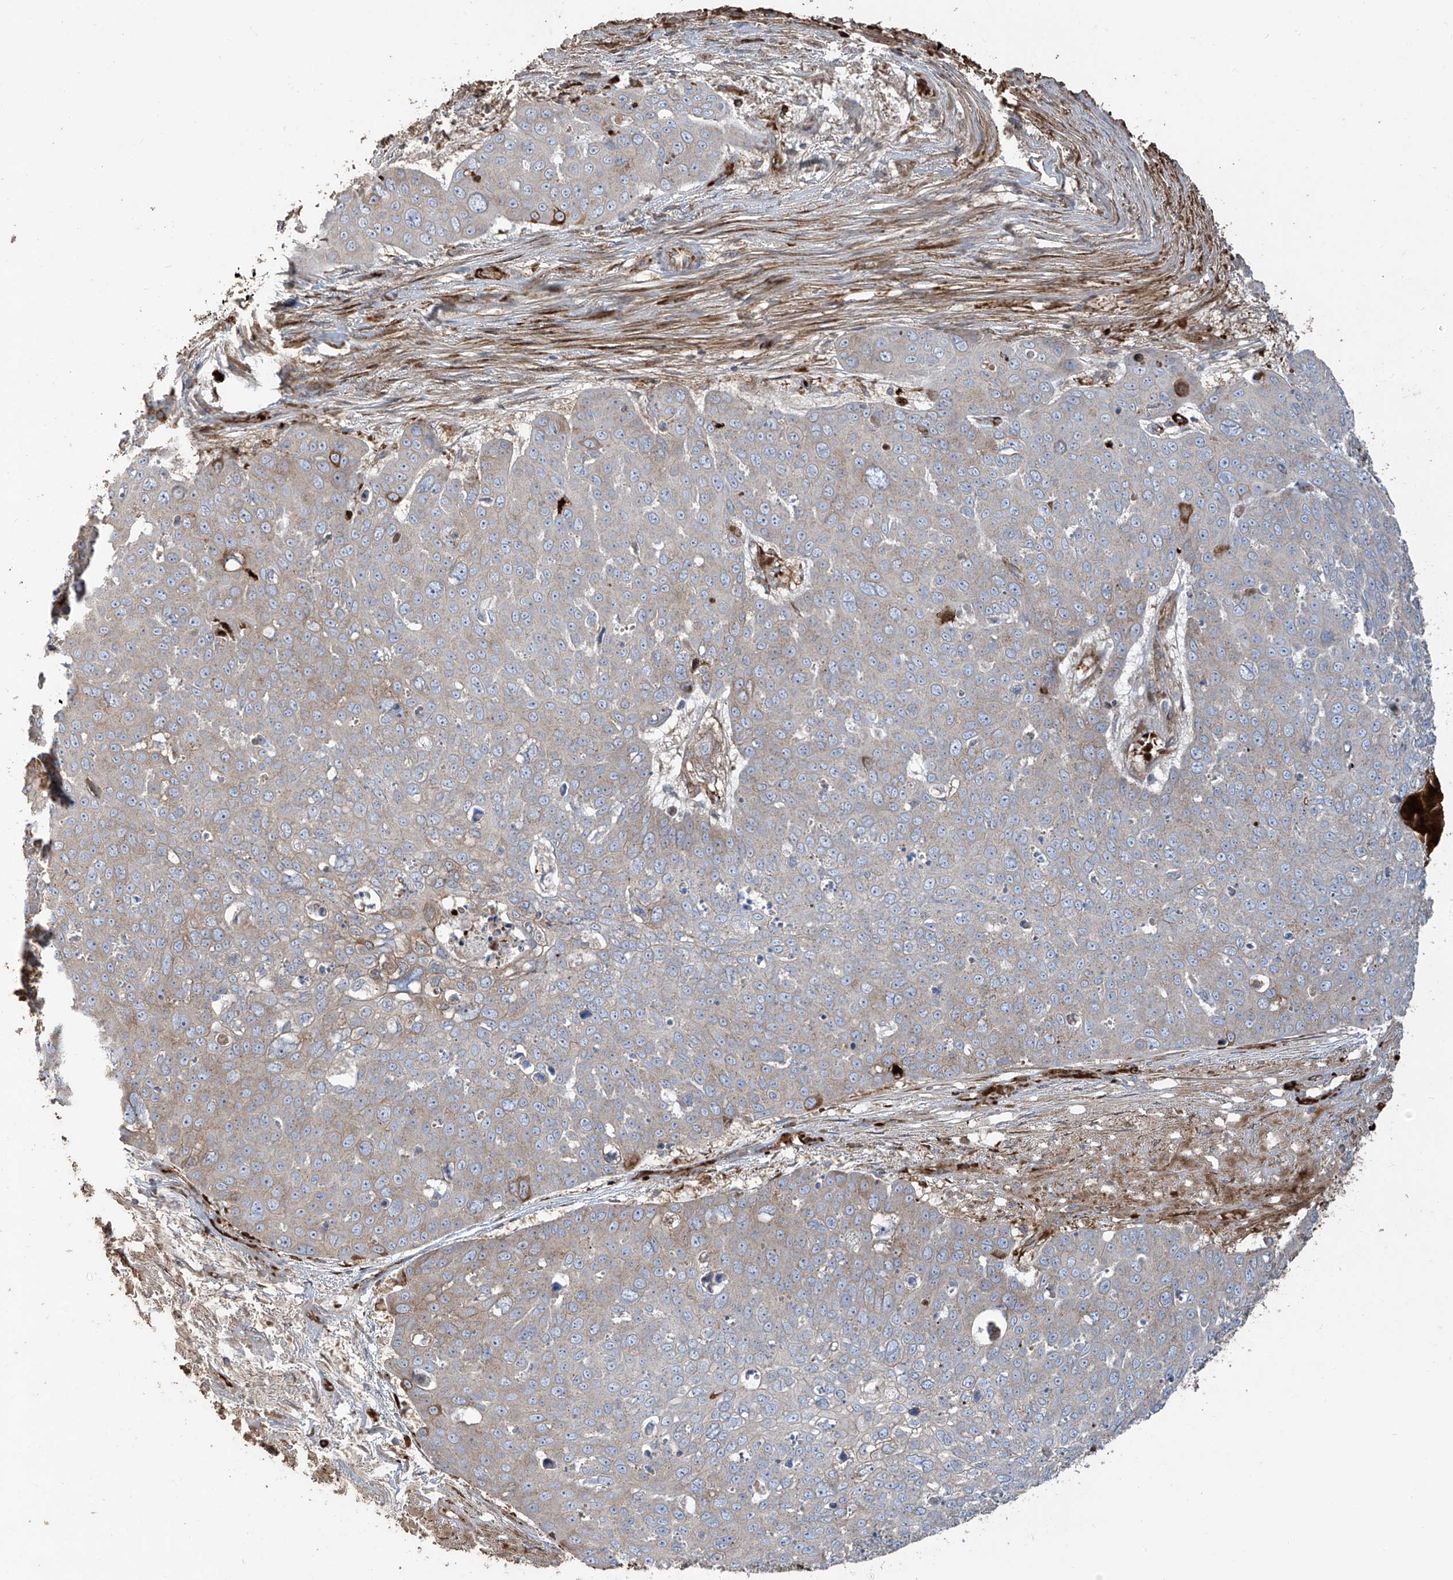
{"staining": {"intensity": "weak", "quantity": "25%-75%", "location": "cytoplasmic/membranous"}, "tissue": "skin cancer", "cell_type": "Tumor cells", "image_type": "cancer", "snomed": [{"axis": "morphology", "description": "Squamous cell carcinoma, NOS"}, {"axis": "topography", "description": "Skin"}], "caption": "Immunohistochemical staining of human skin squamous cell carcinoma displays weak cytoplasmic/membranous protein positivity in approximately 25%-75% of tumor cells.", "gene": "ABTB1", "patient": {"sex": "male", "age": 71}}